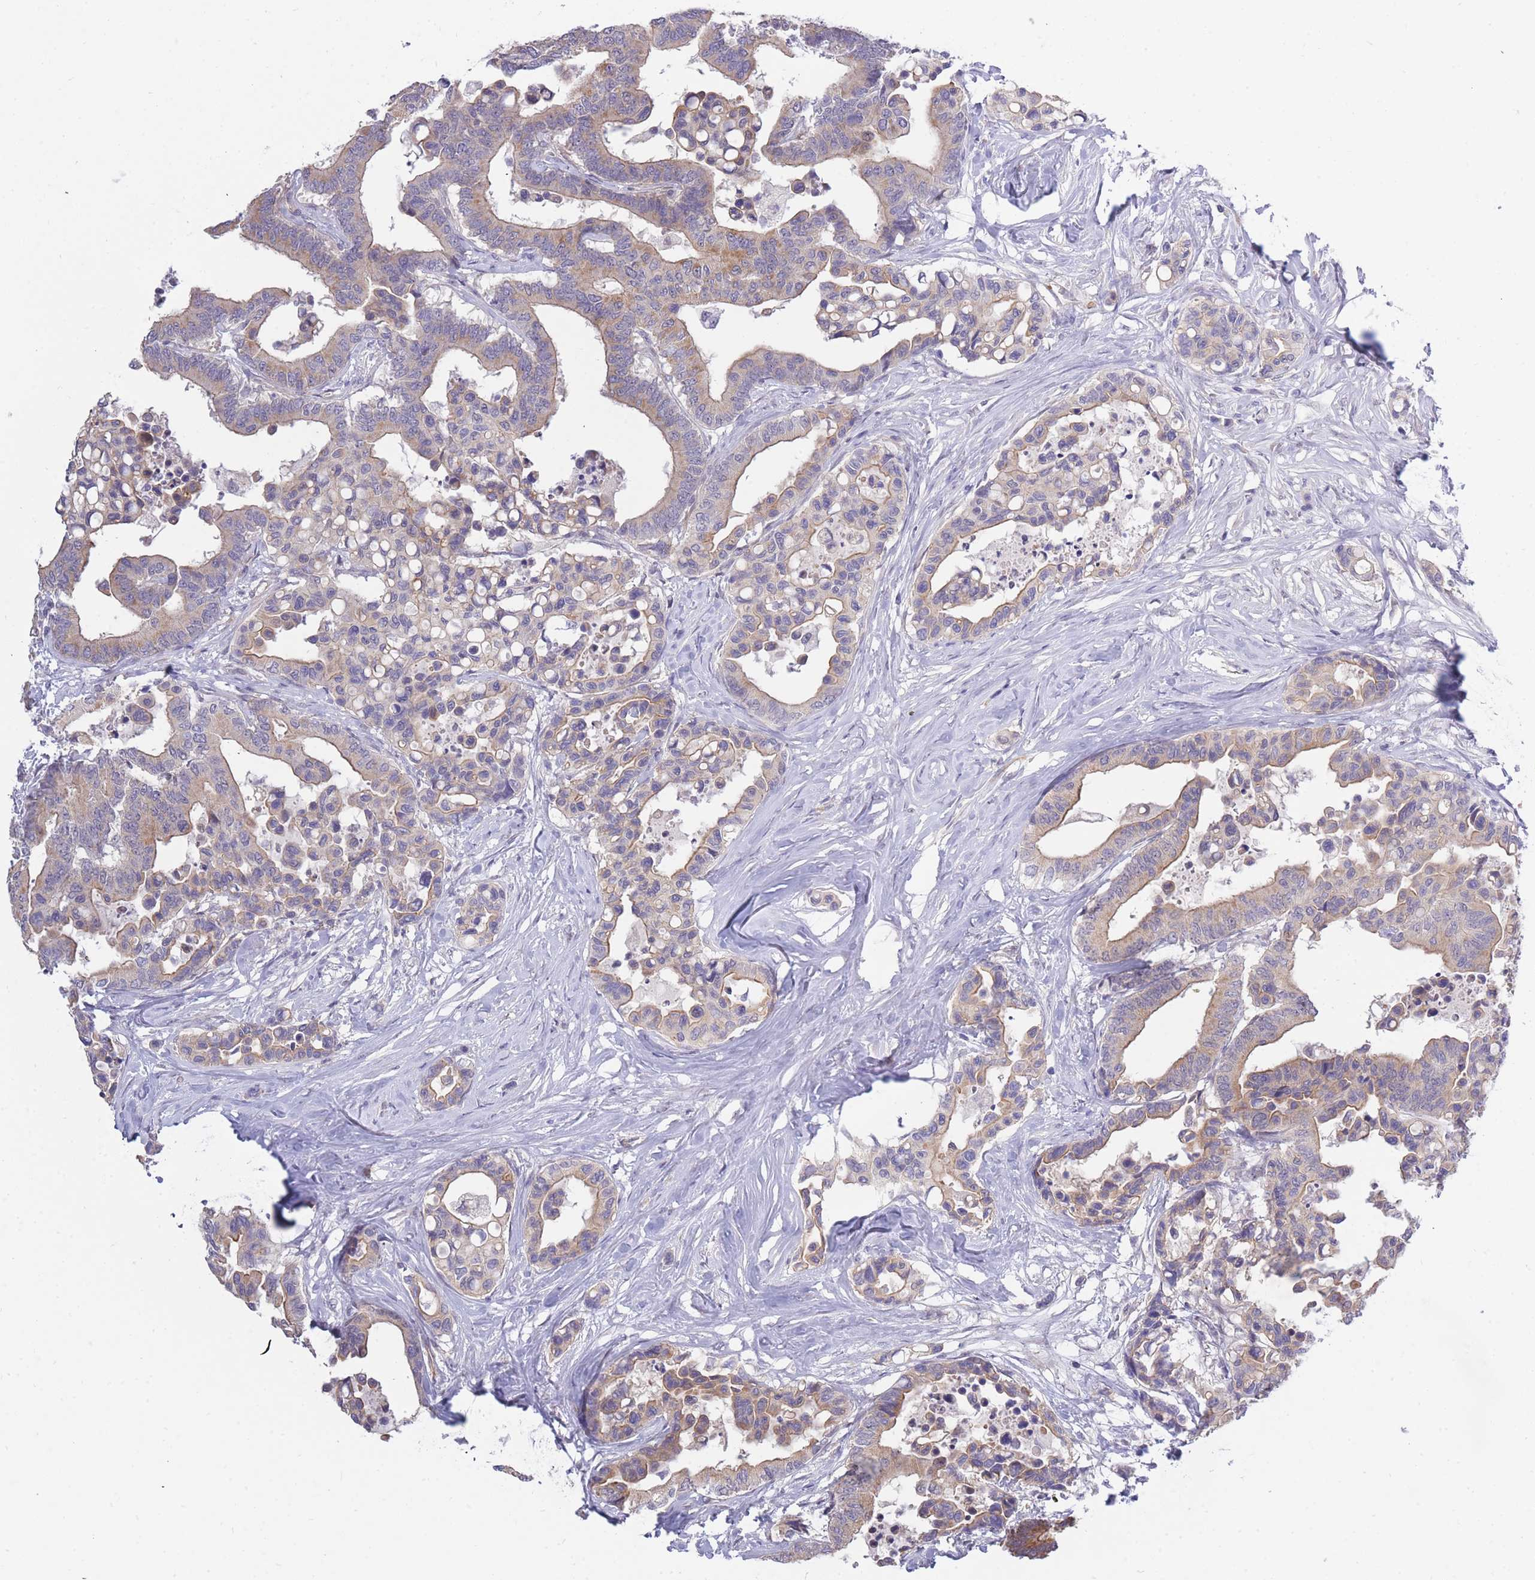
{"staining": {"intensity": "moderate", "quantity": "25%-75%", "location": "cytoplasmic/membranous"}, "tissue": "colorectal cancer", "cell_type": "Tumor cells", "image_type": "cancer", "snomed": [{"axis": "morphology", "description": "Normal tissue, NOS"}, {"axis": "morphology", "description": "Adenocarcinoma, NOS"}, {"axis": "topography", "description": "Colon"}], "caption": "High-magnification brightfield microscopy of colorectal cancer (adenocarcinoma) stained with DAB (brown) and counterstained with hematoxylin (blue). tumor cells exhibit moderate cytoplasmic/membranous expression is seen in about25%-75% of cells.", "gene": "C19orf25", "patient": {"sex": "male", "age": 82}}